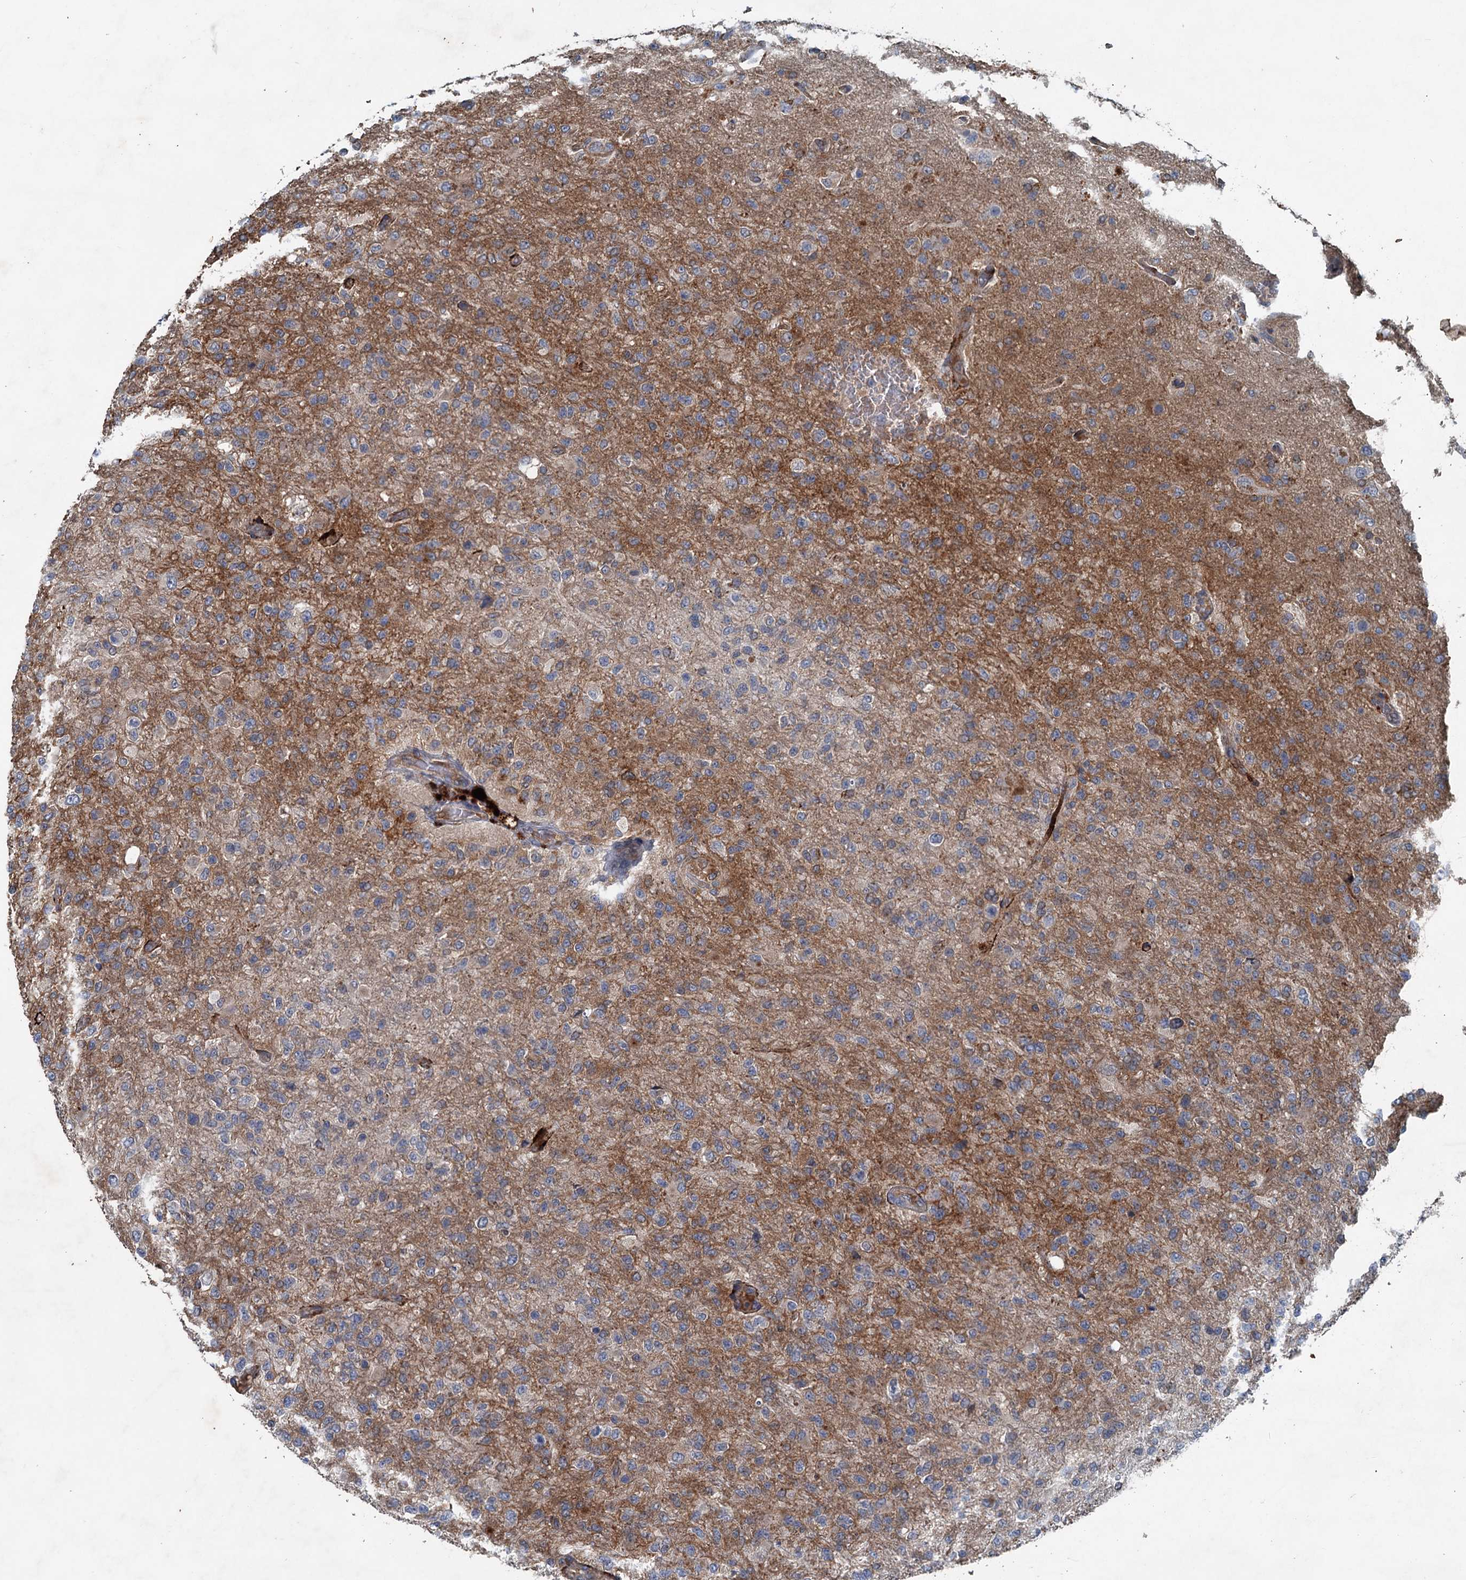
{"staining": {"intensity": "weak", "quantity": "<25%", "location": "cytoplasmic/membranous"}, "tissue": "glioma", "cell_type": "Tumor cells", "image_type": "cancer", "snomed": [{"axis": "morphology", "description": "Glioma, malignant, High grade"}, {"axis": "topography", "description": "Brain"}], "caption": "Micrograph shows no significant protein expression in tumor cells of glioma.", "gene": "TAPBPL", "patient": {"sex": "female", "age": 74}}